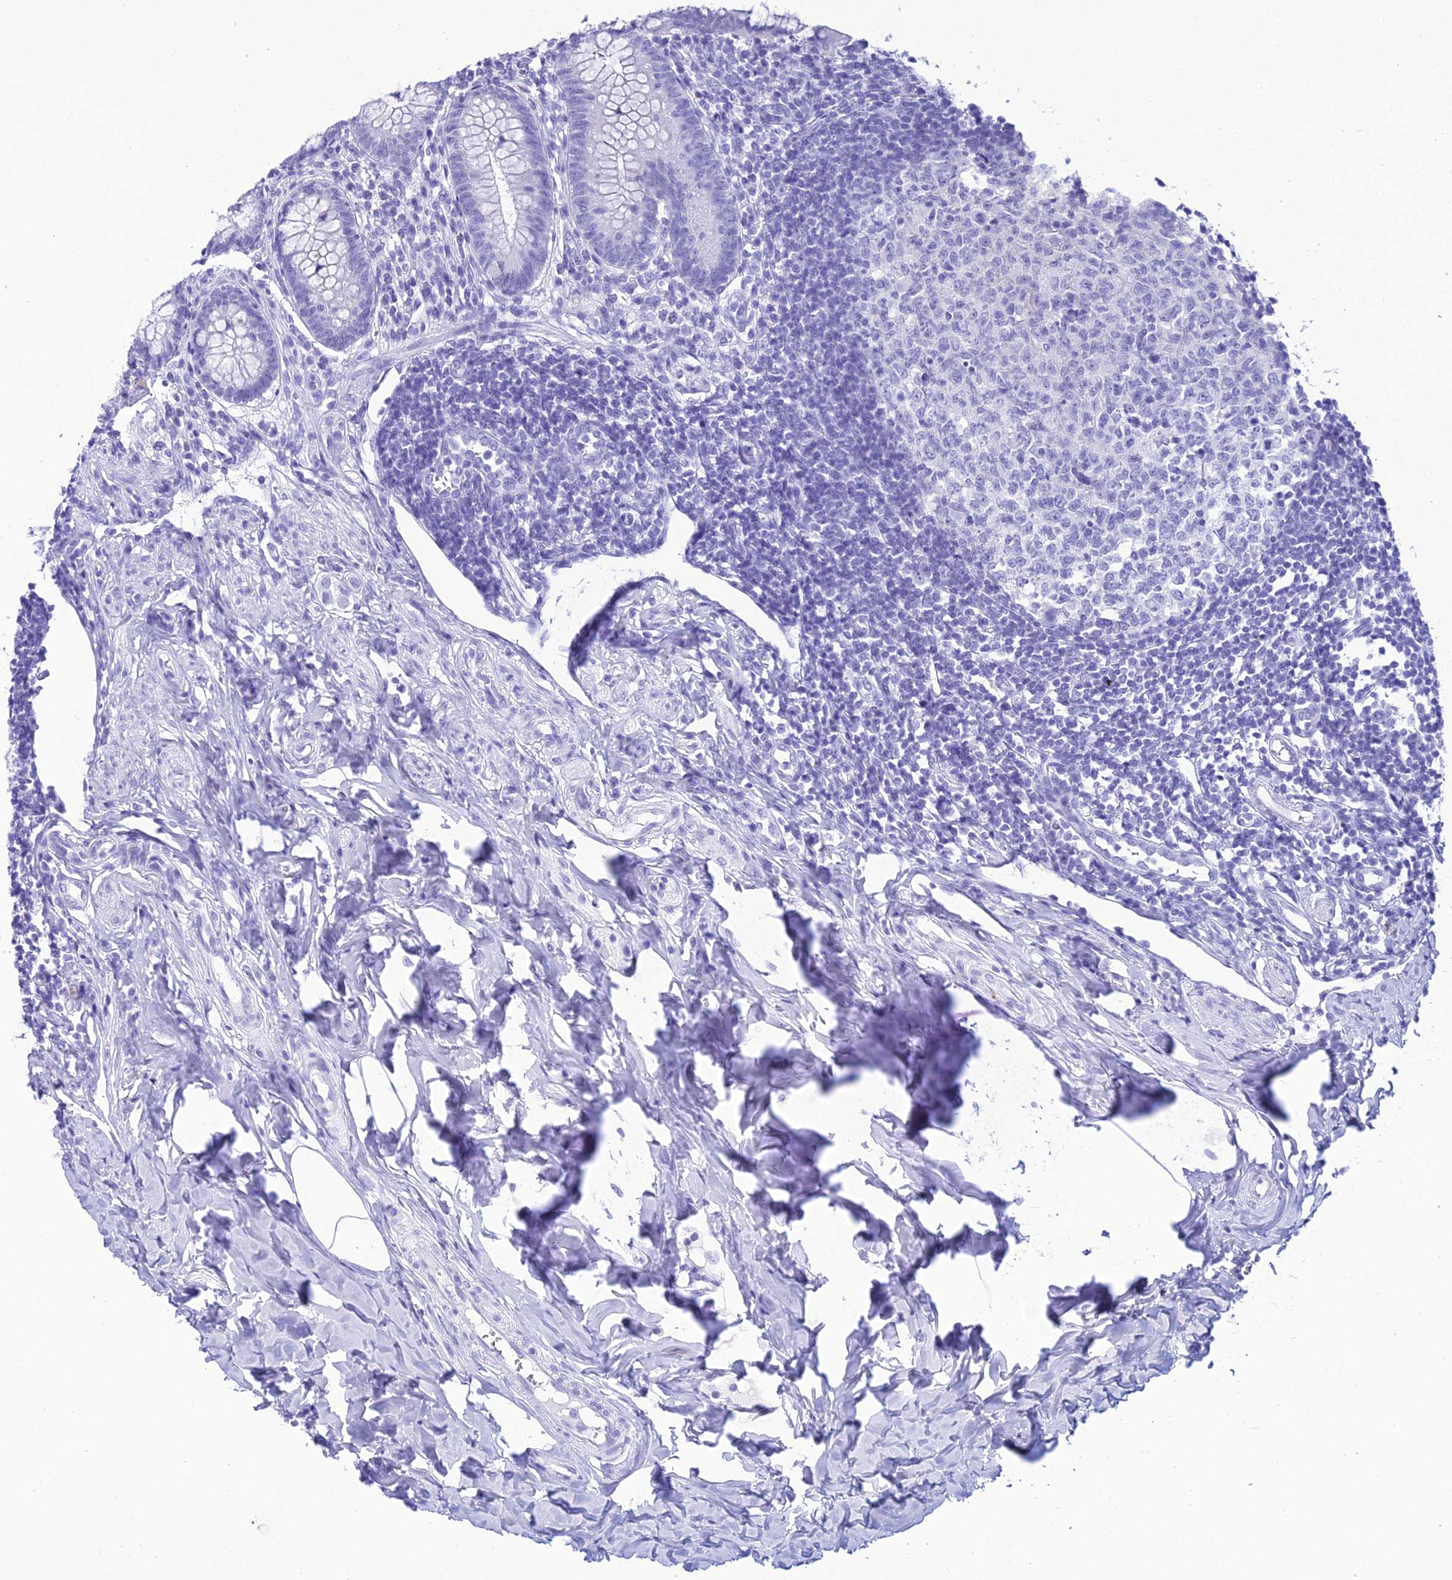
{"staining": {"intensity": "negative", "quantity": "none", "location": "none"}, "tissue": "appendix", "cell_type": "Glandular cells", "image_type": "normal", "snomed": [{"axis": "morphology", "description": "Normal tissue, NOS"}, {"axis": "topography", "description": "Appendix"}], "caption": "Immunohistochemistry (IHC) of benign human appendix displays no staining in glandular cells. (Brightfield microscopy of DAB (3,3'-diaminobenzidine) IHC at high magnification).", "gene": "ZNF442", "patient": {"sex": "female", "age": 33}}